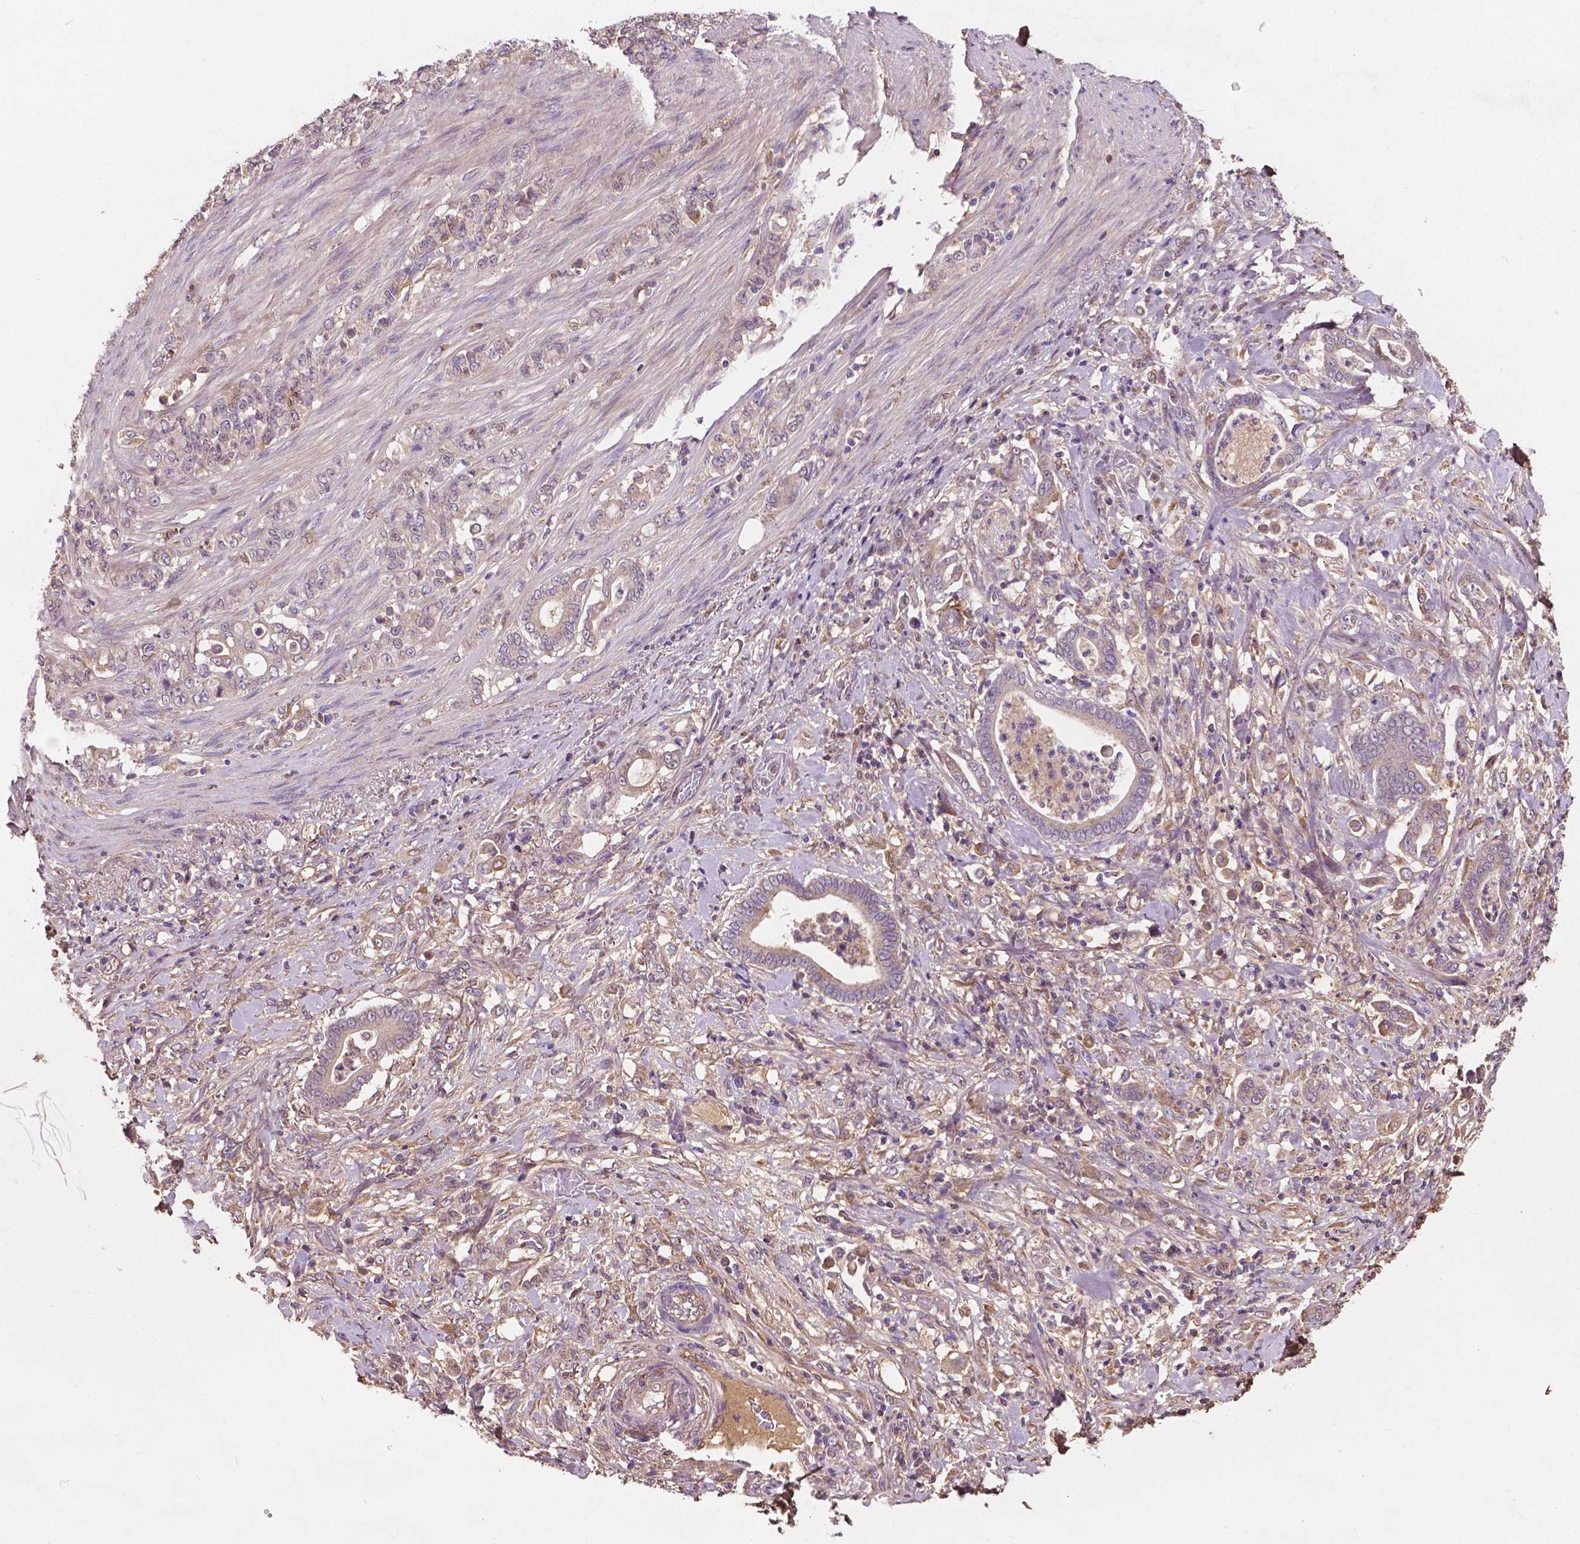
{"staining": {"intensity": "negative", "quantity": "none", "location": "none"}, "tissue": "stomach cancer", "cell_type": "Tumor cells", "image_type": "cancer", "snomed": [{"axis": "morphology", "description": "Adenocarcinoma, NOS"}, {"axis": "topography", "description": "Stomach"}], "caption": "IHC of human stomach cancer exhibits no staining in tumor cells.", "gene": "GJA9", "patient": {"sex": "female", "age": 79}}